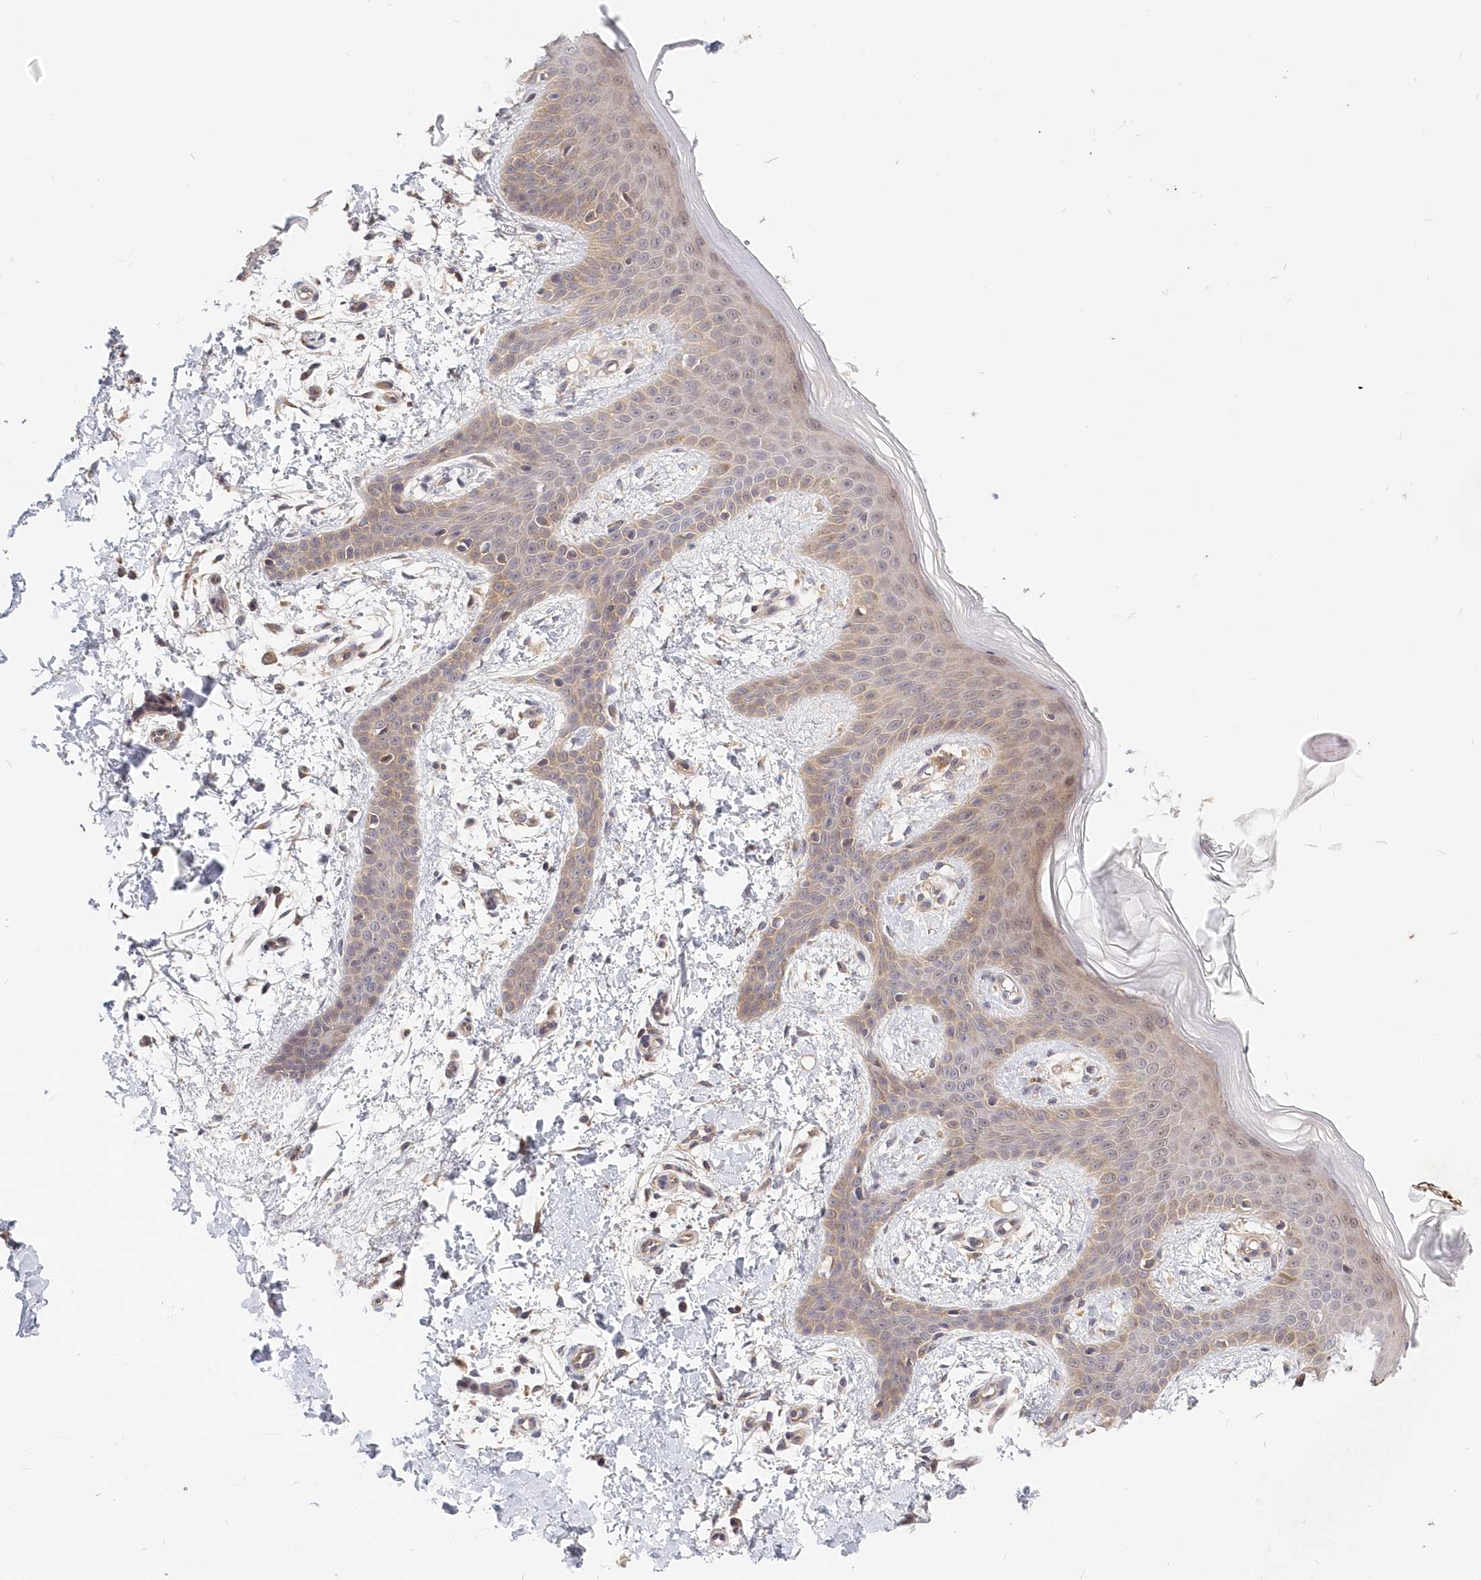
{"staining": {"intensity": "weak", "quantity": ">75%", "location": "cytoplasmic/membranous"}, "tissue": "skin", "cell_type": "Fibroblasts", "image_type": "normal", "snomed": [{"axis": "morphology", "description": "Normal tissue, NOS"}, {"axis": "topography", "description": "Skin"}], "caption": "A high-resolution photomicrograph shows immunohistochemistry (IHC) staining of benign skin, which shows weak cytoplasmic/membranous staining in approximately >75% of fibroblasts.", "gene": "KATNA1", "patient": {"sex": "male", "age": 36}}